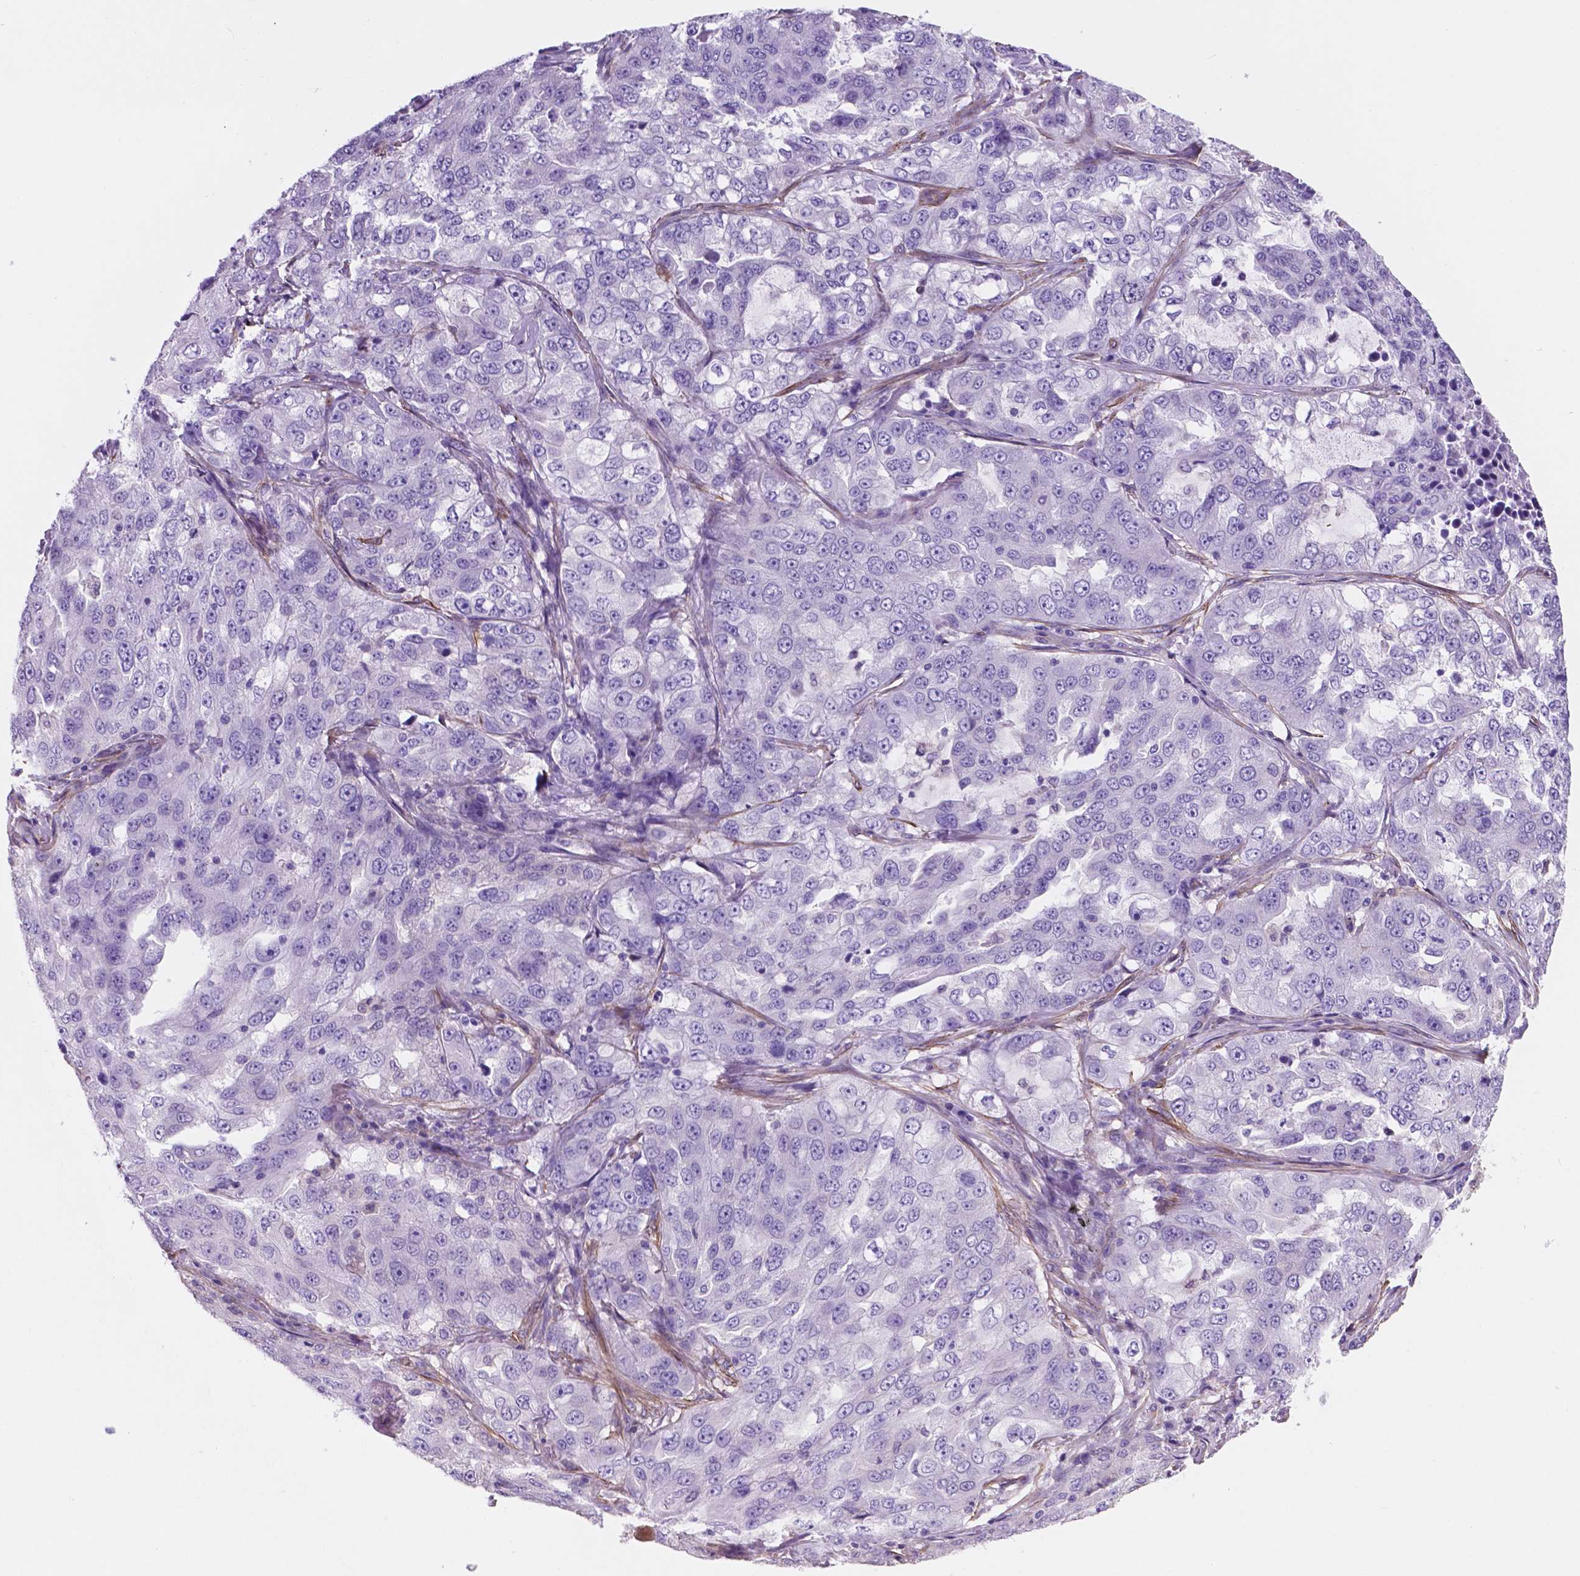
{"staining": {"intensity": "negative", "quantity": "none", "location": "none"}, "tissue": "lung cancer", "cell_type": "Tumor cells", "image_type": "cancer", "snomed": [{"axis": "morphology", "description": "Adenocarcinoma, NOS"}, {"axis": "topography", "description": "Lung"}], "caption": "Micrograph shows no significant protein expression in tumor cells of adenocarcinoma (lung).", "gene": "TOR2A", "patient": {"sex": "female", "age": 61}}